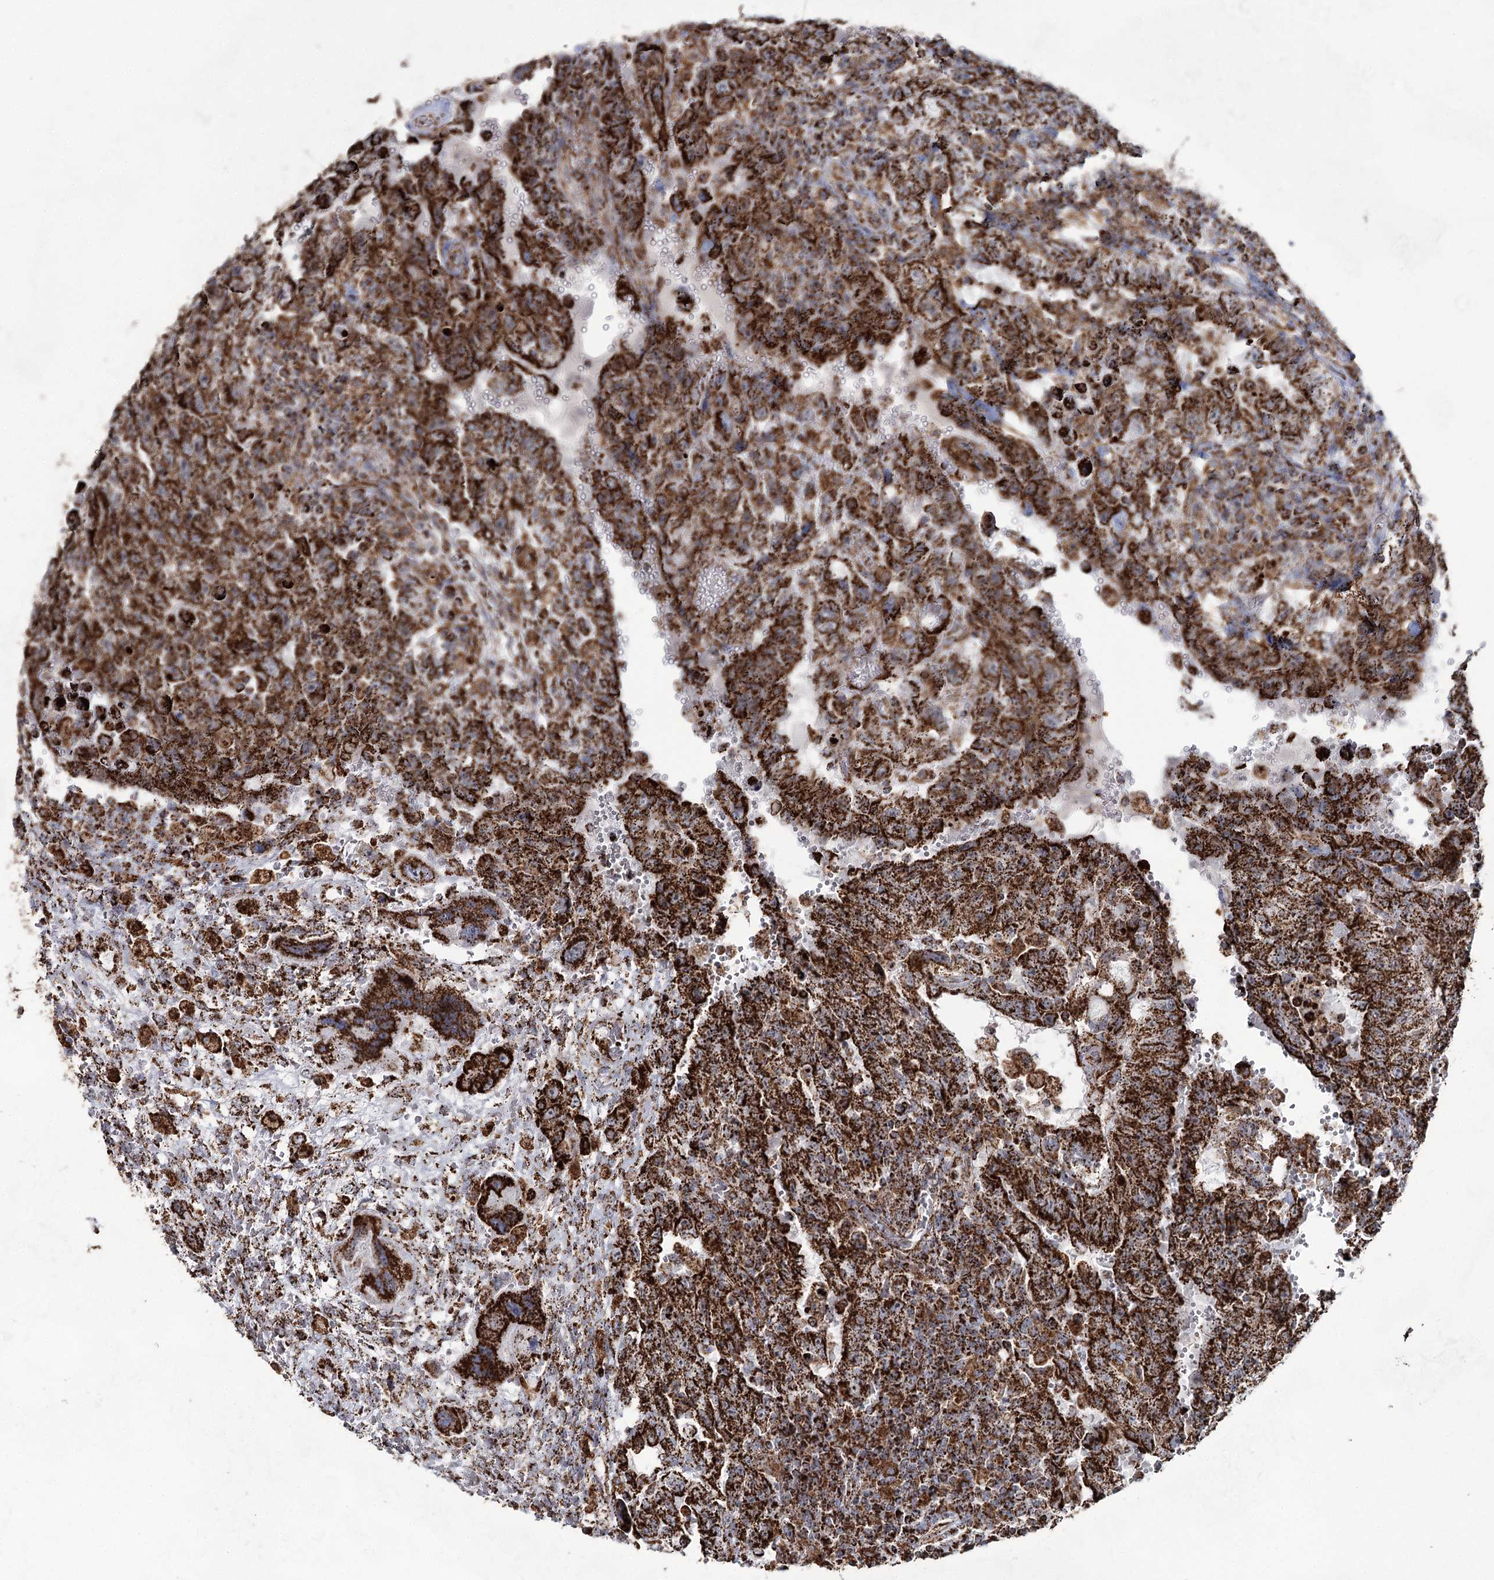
{"staining": {"intensity": "strong", "quantity": ">75%", "location": "cytoplasmic/membranous"}, "tissue": "testis cancer", "cell_type": "Tumor cells", "image_type": "cancer", "snomed": [{"axis": "morphology", "description": "Carcinoma, Embryonal, NOS"}, {"axis": "topography", "description": "Testis"}], "caption": "Protein staining of testis cancer (embryonal carcinoma) tissue displays strong cytoplasmic/membranous expression in about >75% of tumor cells. (brown staining indicates protein expression, while blue staining denotes nuclei).", "gene": "CWF19L1", "patient": {"sex": "male", "age": 26}}